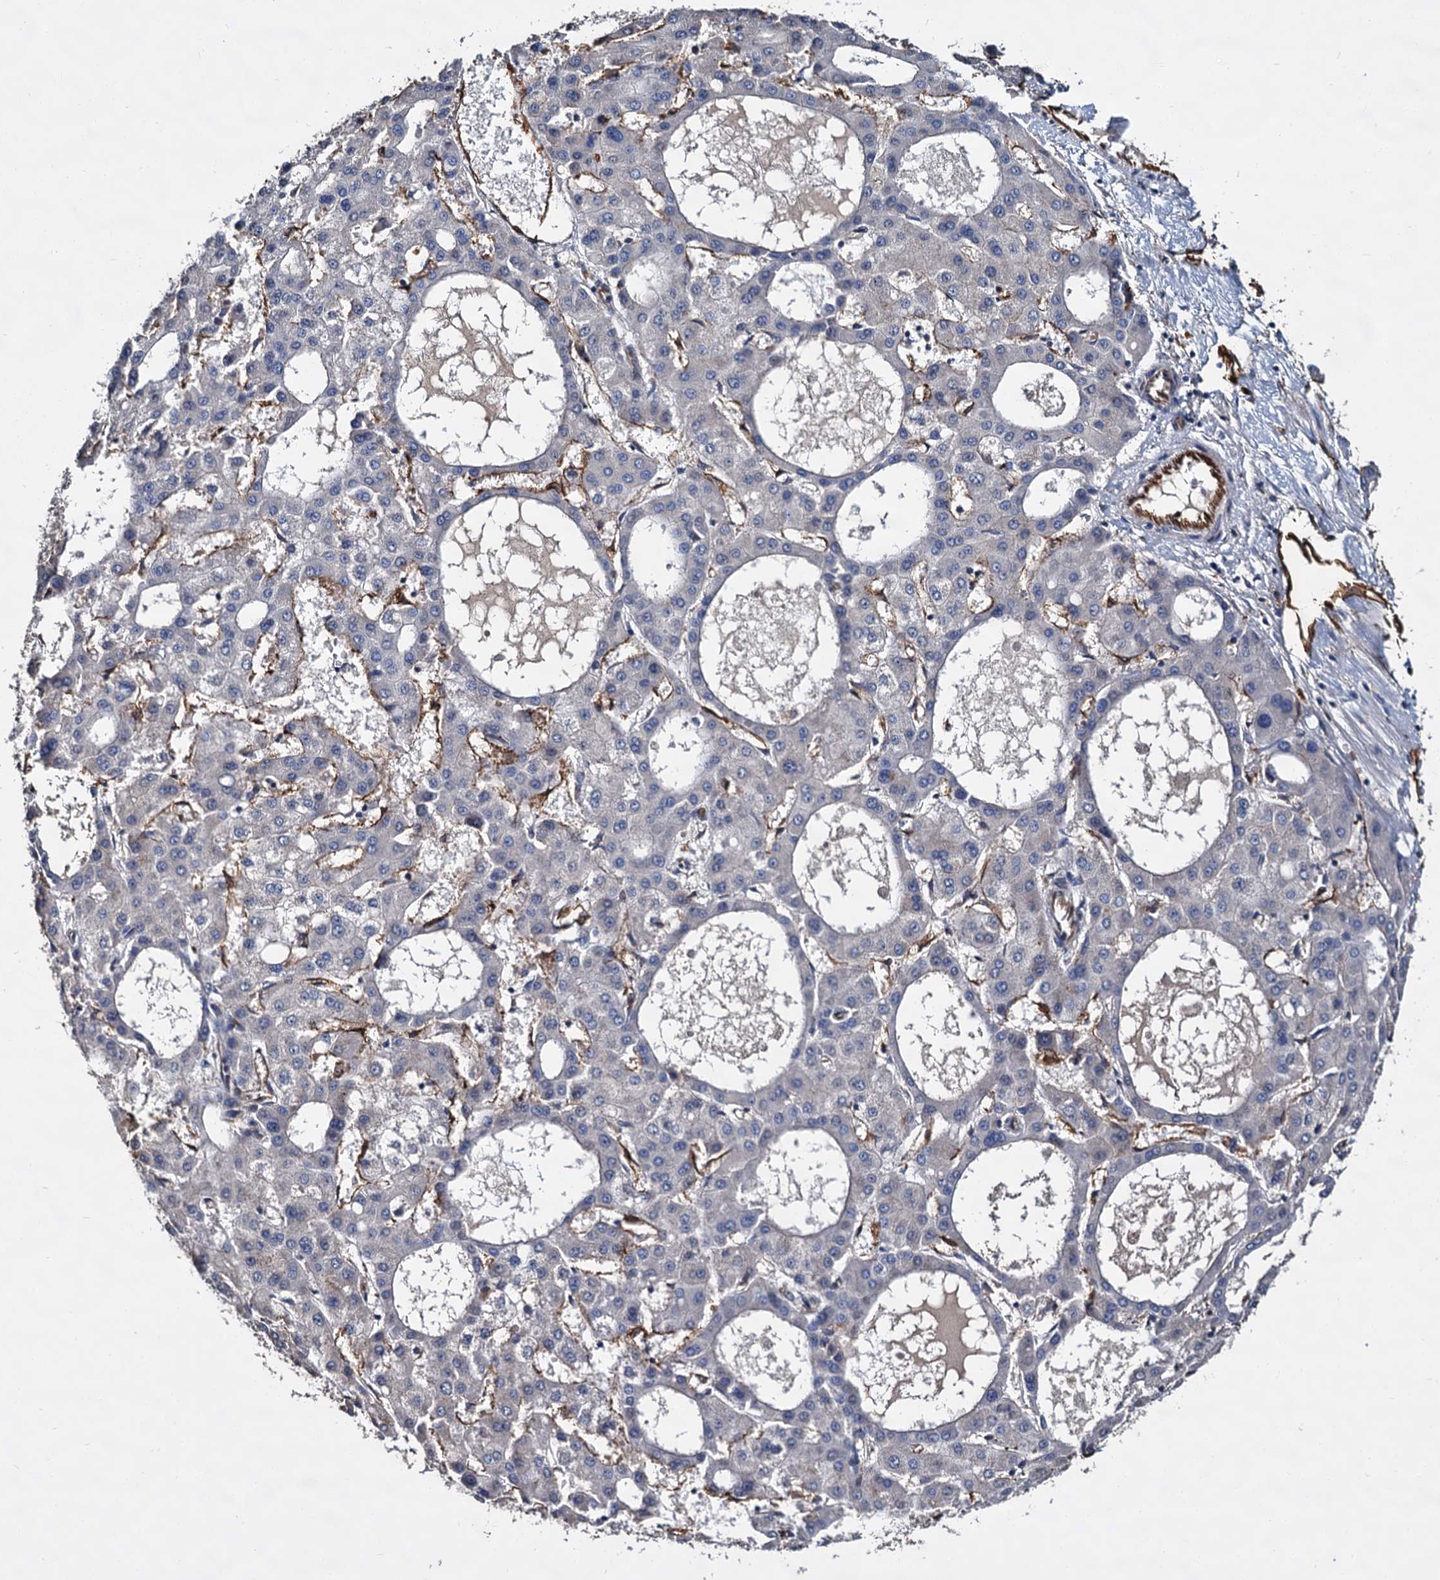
{"staining": {"intensity": "negative", "quantity": "none", "location": "none"}, "tissue": "liver cancer", "cell_type": "Tumor cells", "image_type": "cancer", "snomed": [{"axis": "morphology", "description": "Carcinoma, Hepatocellular, NOS"}, {"axis": "topography", "description": "Liver"}], "caption": "Protein analysis of liver hepatocellular carcinoma displays no significant expression in tumor cells.", "gene": "CACNA1C", "patient": {"sex": "male", "age": 47}}